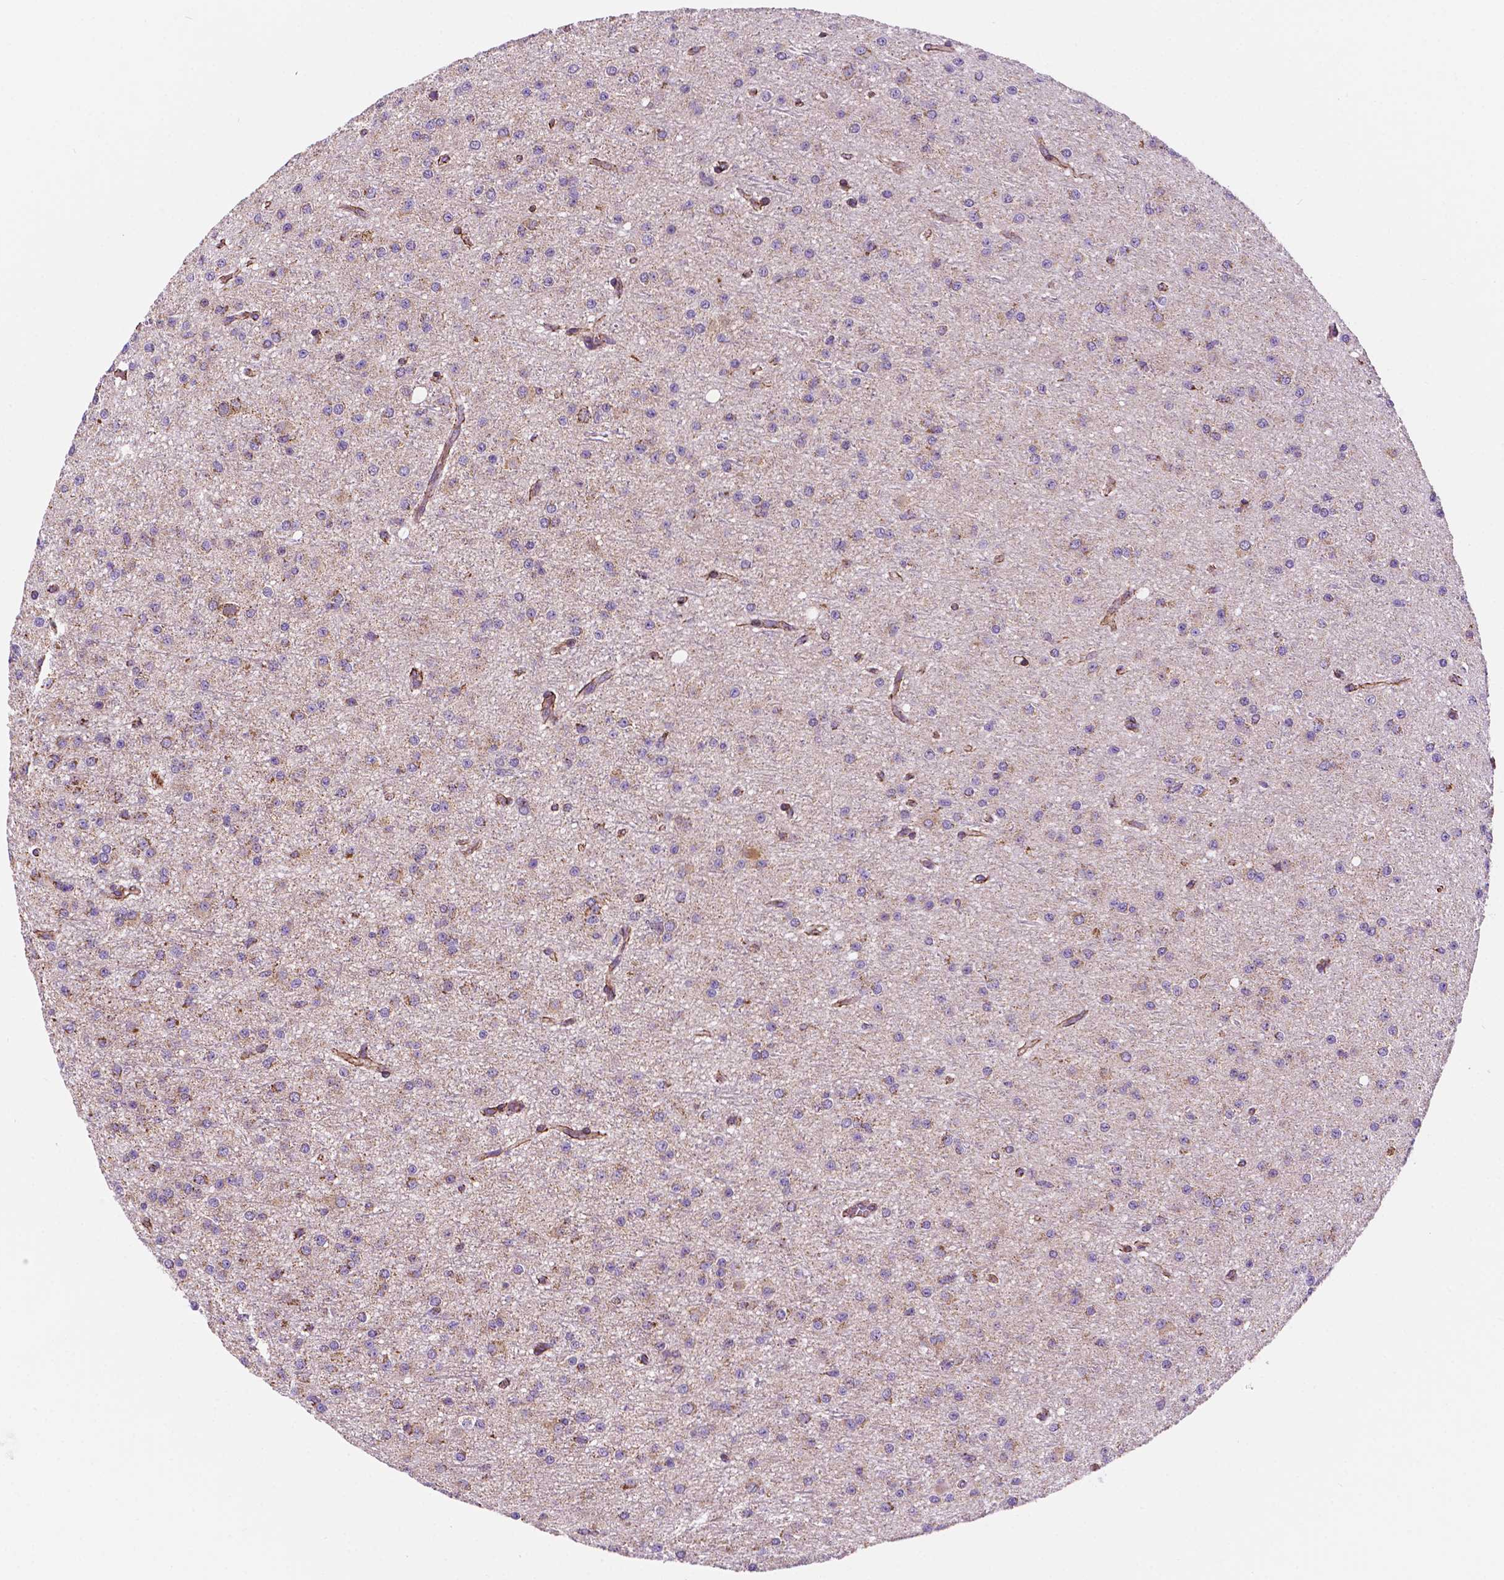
{"staining": {"intensity": "weak", "quantity": "25%-75%", "location": "cytoplasmic/membranous"}, "tissue": "glioma", "cell_type": "Tumor cells", "image_type": "cancer", "snomed": [{"axis": "morphology", "description": "Glioma, malignant, Low grade"}, {"axis": "topography", "description": "Brain"}], "caption": "IHC histopathology image of human malignant low-grade glioma stained for a protein (brown), which displays low levels of weak cytoplasmic/membranous positivity in about 25%-75% of tumor cells.", "gene": "GEMIN4", "patient": {"sex": "male", "age": 27}}